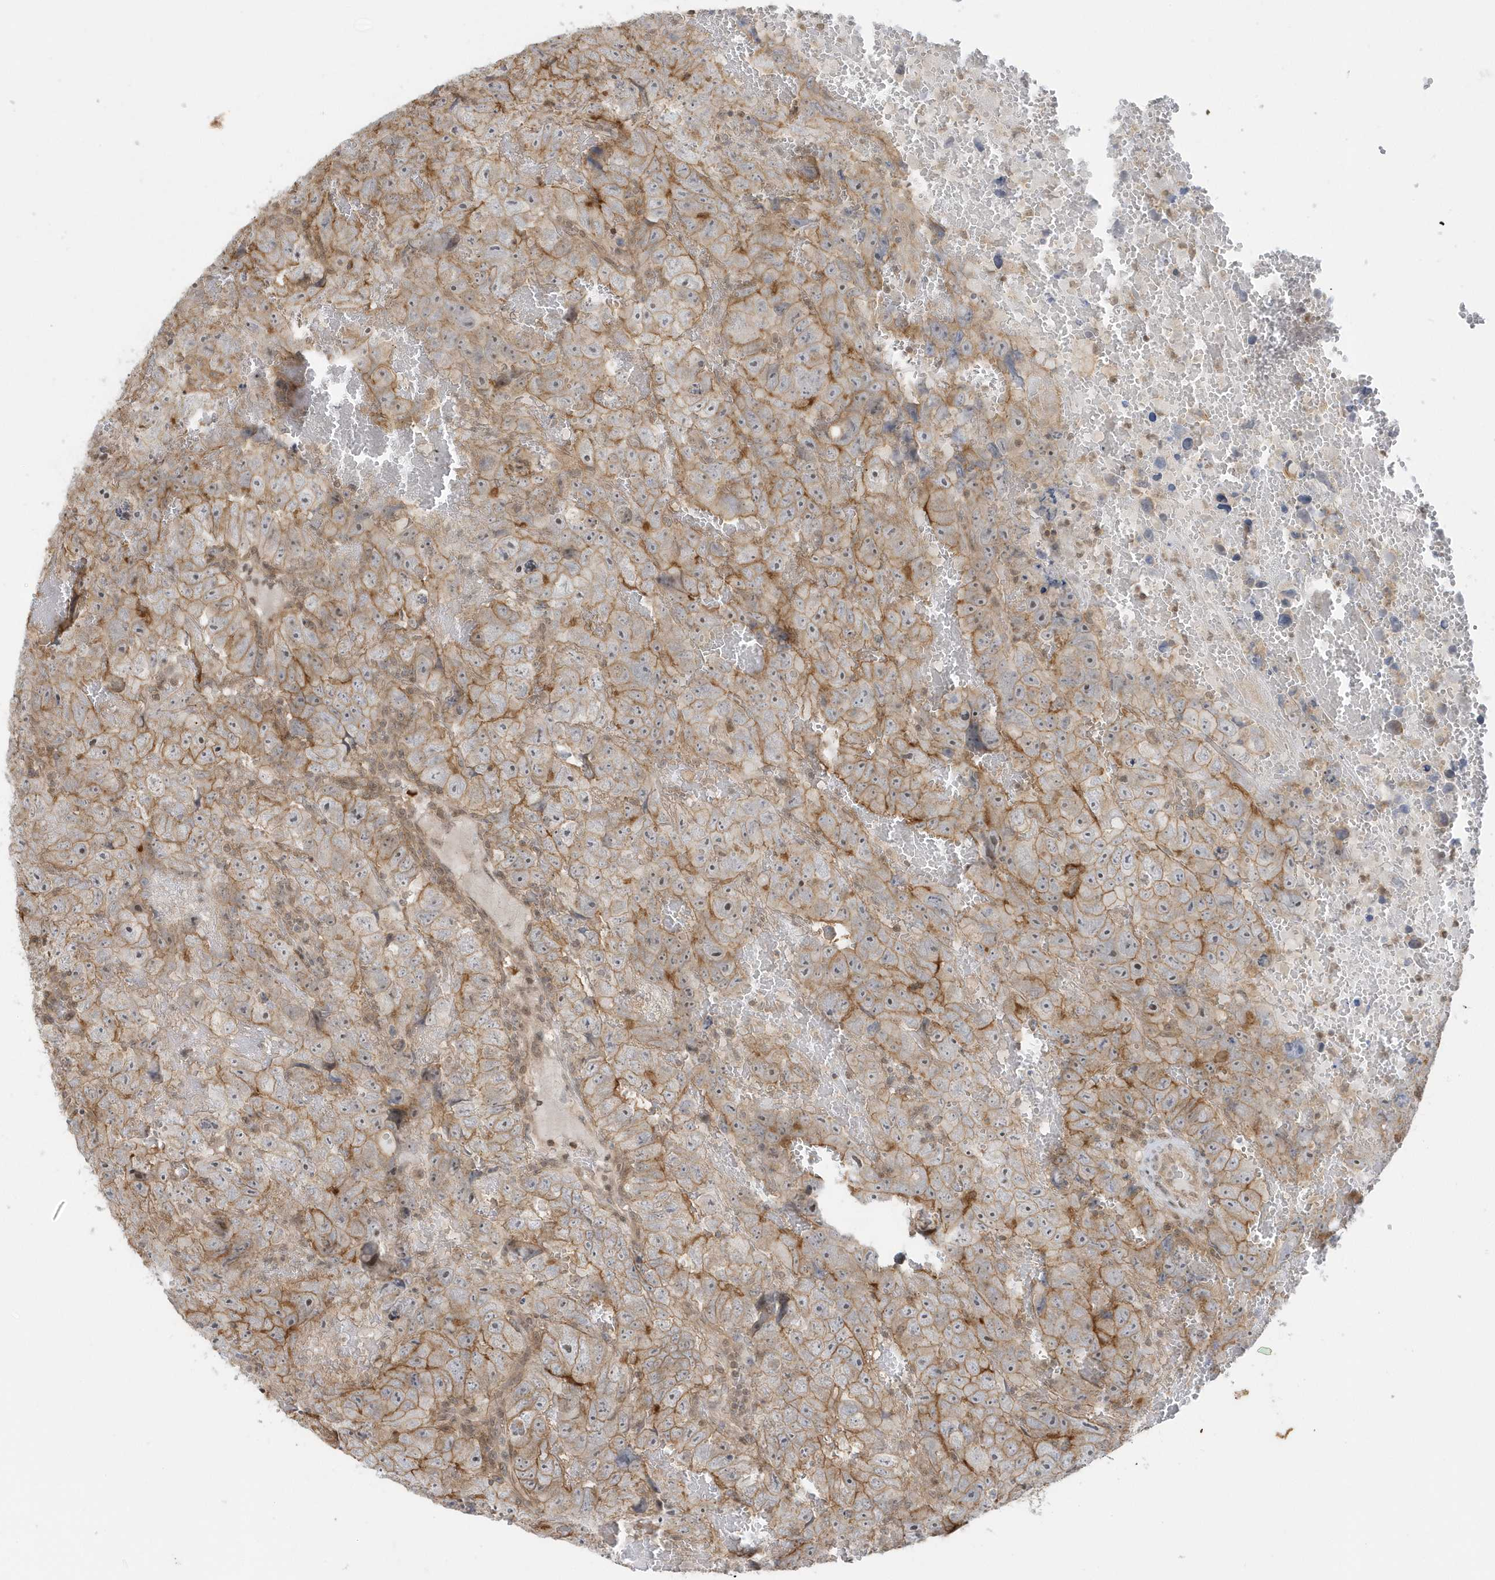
{"staining": {"intensity": "weak", "quantity": ">75%", "location": "cytoplasmic/membranous"}, "tissue": "testis cancer", "cell_type": "Tumor cells", "image_type": "cancer", "snomed": [{"axis": "morphology", "description": "Carcinoma, Embryonal, NOS"}, {"axis": "topography", "description": "Testis"}], "caption": "The histopathology image displays immunohistochemical staining of testis cancer. There is weak cytoplasmic/membranous positivity is present in about >75% of tumor cells.", "gene": "PPP1R7", "patient": {"sex": "male", "age": 45}}